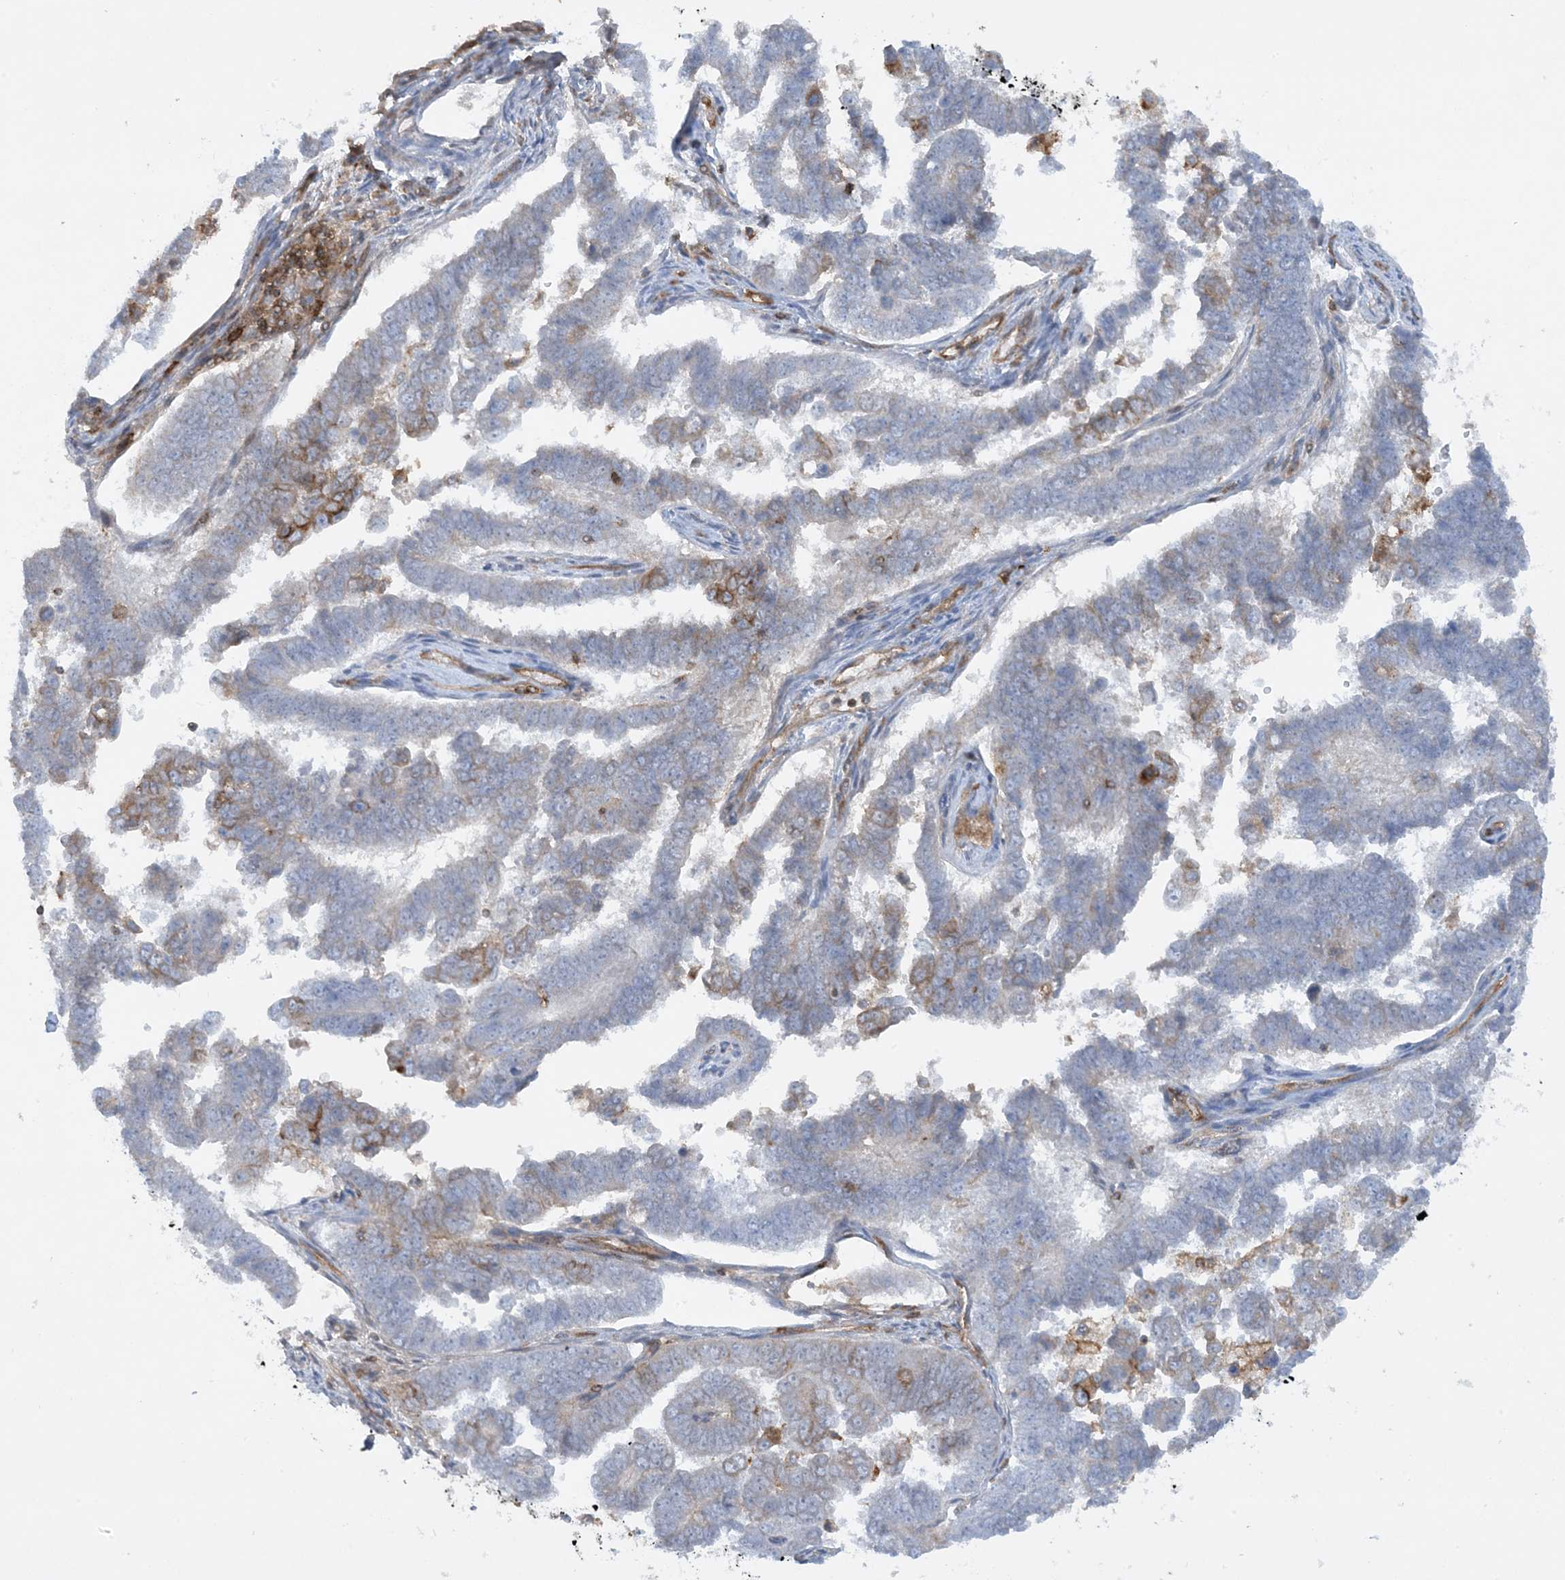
{"staining": {"intensity": "moderate", "quantity": "<25%", "location": "cytoplasmic/membranous"}, "tissue": "endometrial cancer", "cell_type": "Tumor cells", "image_type": "cancer", "snomed": [{"axis": "morphology", "description": "Adenocarcinoma, NOS"}, {"axis": "topography", "description": "Endometrium"}], "caption": "IHC micrograph of endometrial cancer (adenocarcinoma) stained for a protein (brown), which reveals low levels of moderate cytoplasmic/membranous positivity in about <25% of tumor cells.", "gene": "HLA-E", "patient": {"sex": "female", "age": 75}}